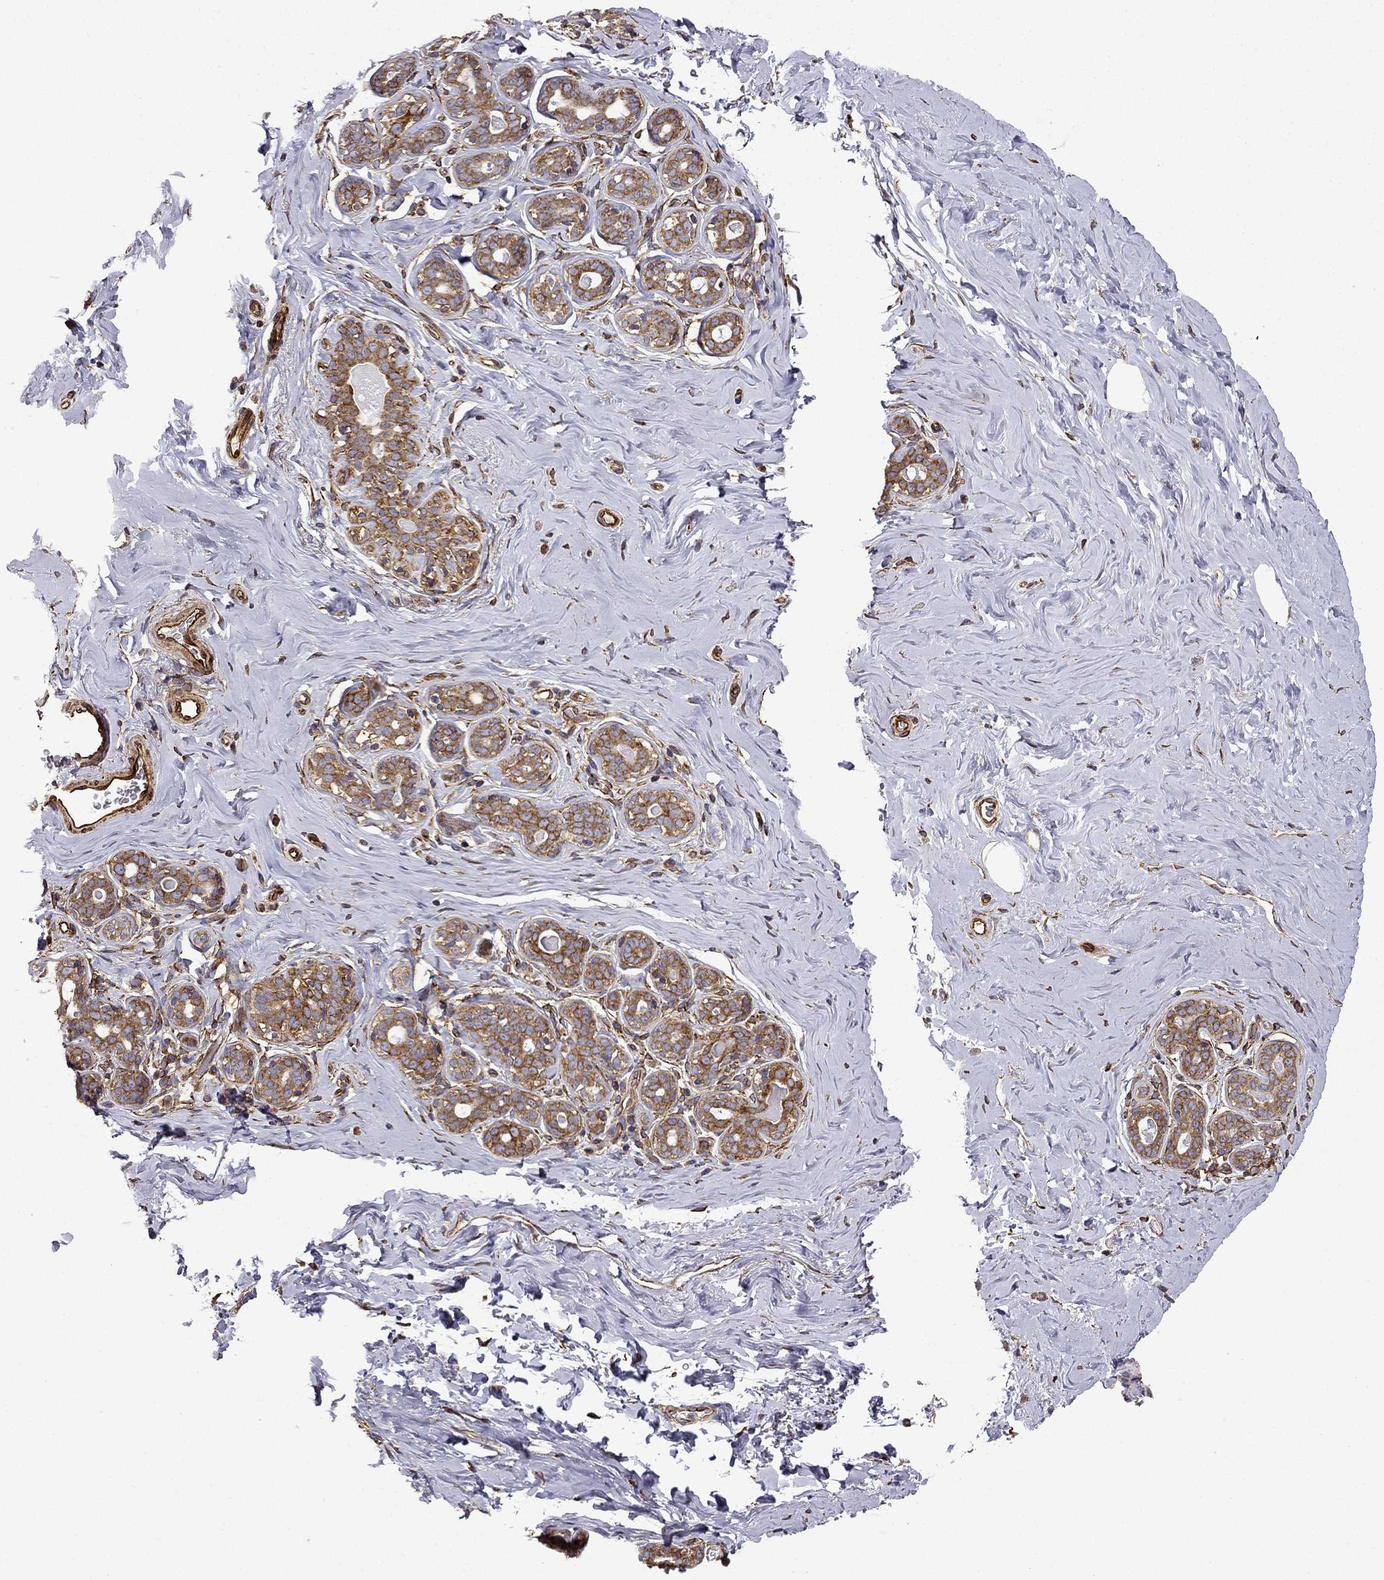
{"staining": {"intensity": "negative", "quantity": "none", "location": "none"}, "tissue": "breast", "cell_type": "Adipocytes", "image_type": "normal", "snomed": [{"axis": "morphology", "description": "Normal tissue, NOS"}, {"axis": "topography", "description": "Skin"}, {"axis": "topography", "description": "Breast"}], "caption": "Breast stained for a protein using immunohistochemistry reveals no positivity adipocytes.", "gene": "MAP4", "patient": {"sex": "female", "age": 43}}